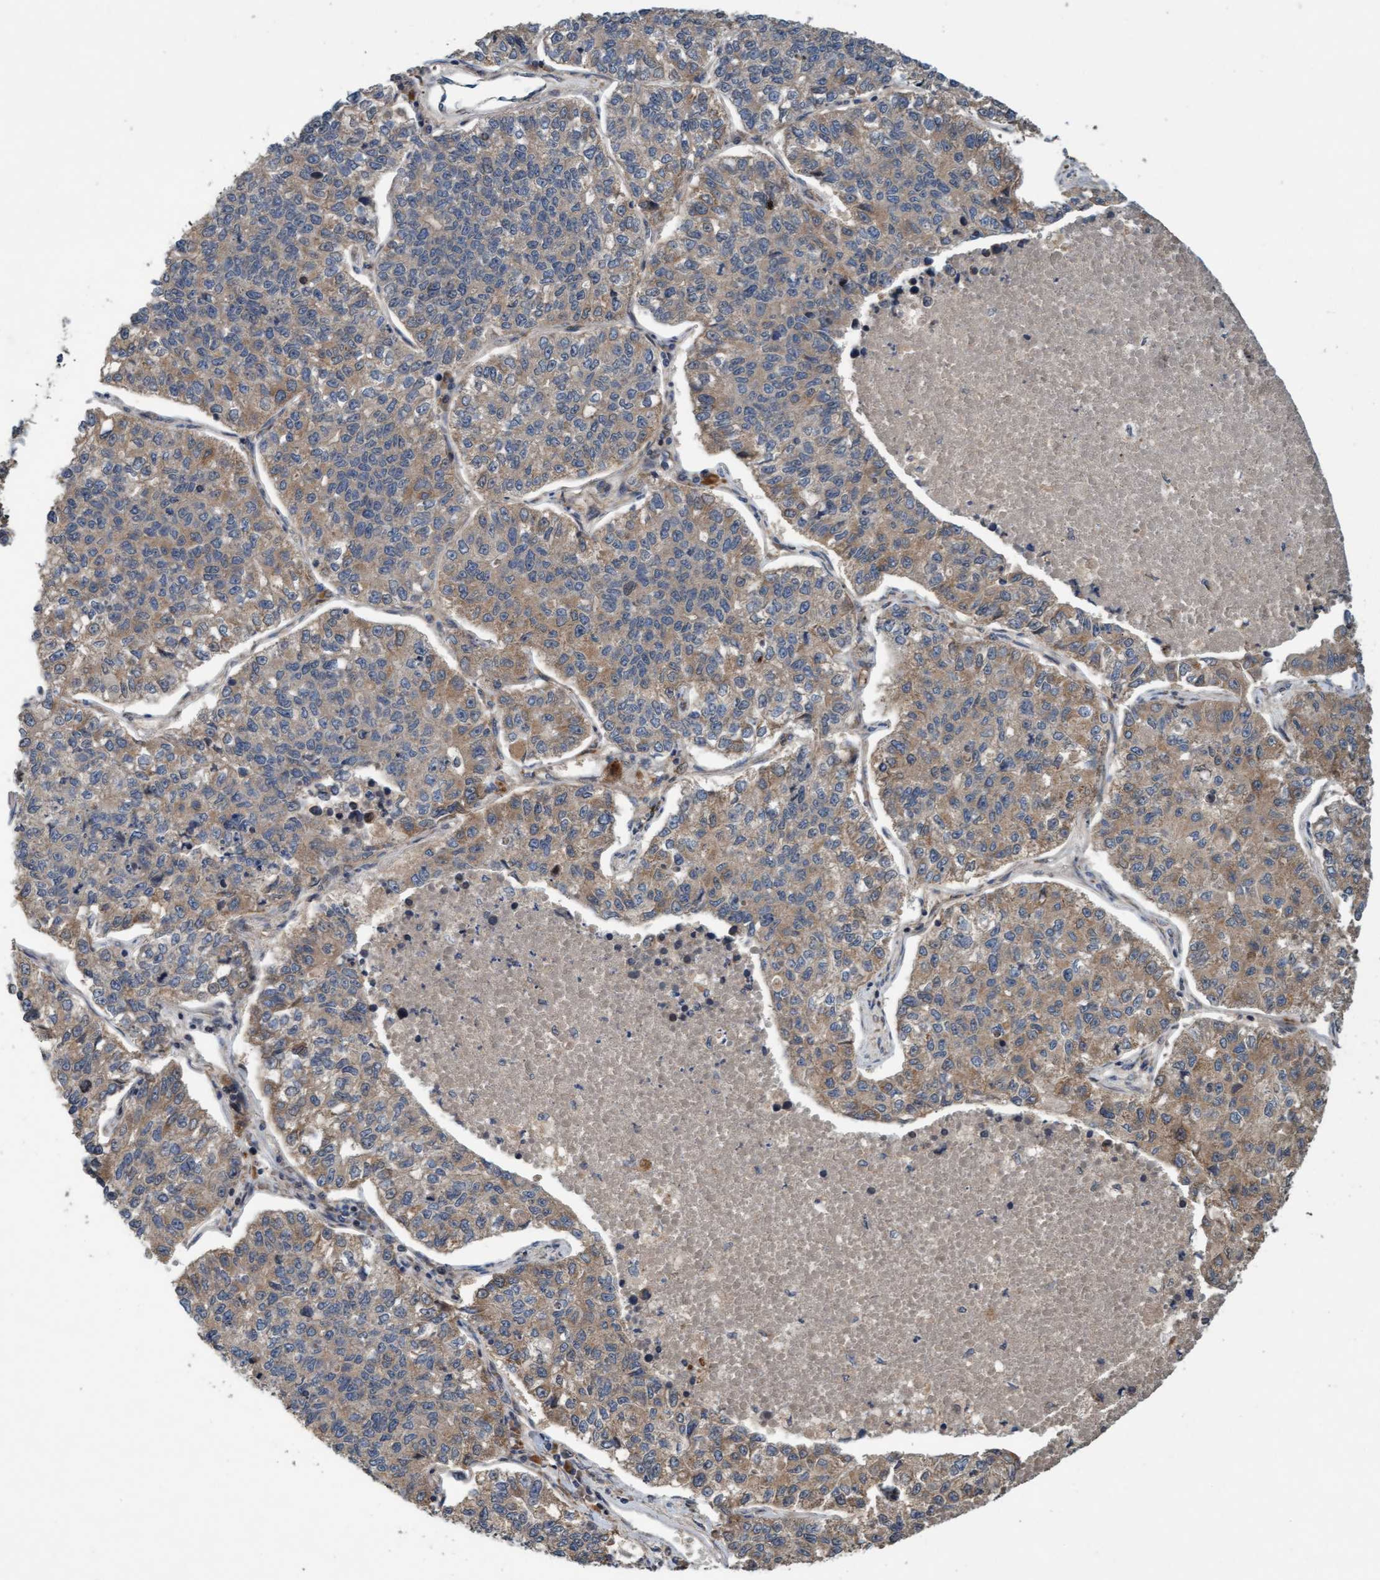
{"staining": {"intensity": "weak", "quantity": ">75%", "location": "cytoplasmic/membranous"}, "tissue": "lung cancer", "cell_type": "Tumor cells", "image_type": "cancer", "snomed": [{"axis": "morphology", "description": "Adenocarcinoma, NOS"}, {"axis": "topography", "description": "Lung"}], "caption": "IHC photomicrograph of neoplastic tissue: adenocarcinoma (lung) stained using immunohistochemistry demonstrates low levels of weak protein expression localized specifically in the cytoplasmic/membranous of tumor cells, appearing as a cytoplasmic/membranous brown color.", "gene": "MLXIP", "patient": {"sex": "male", "age": 49}}